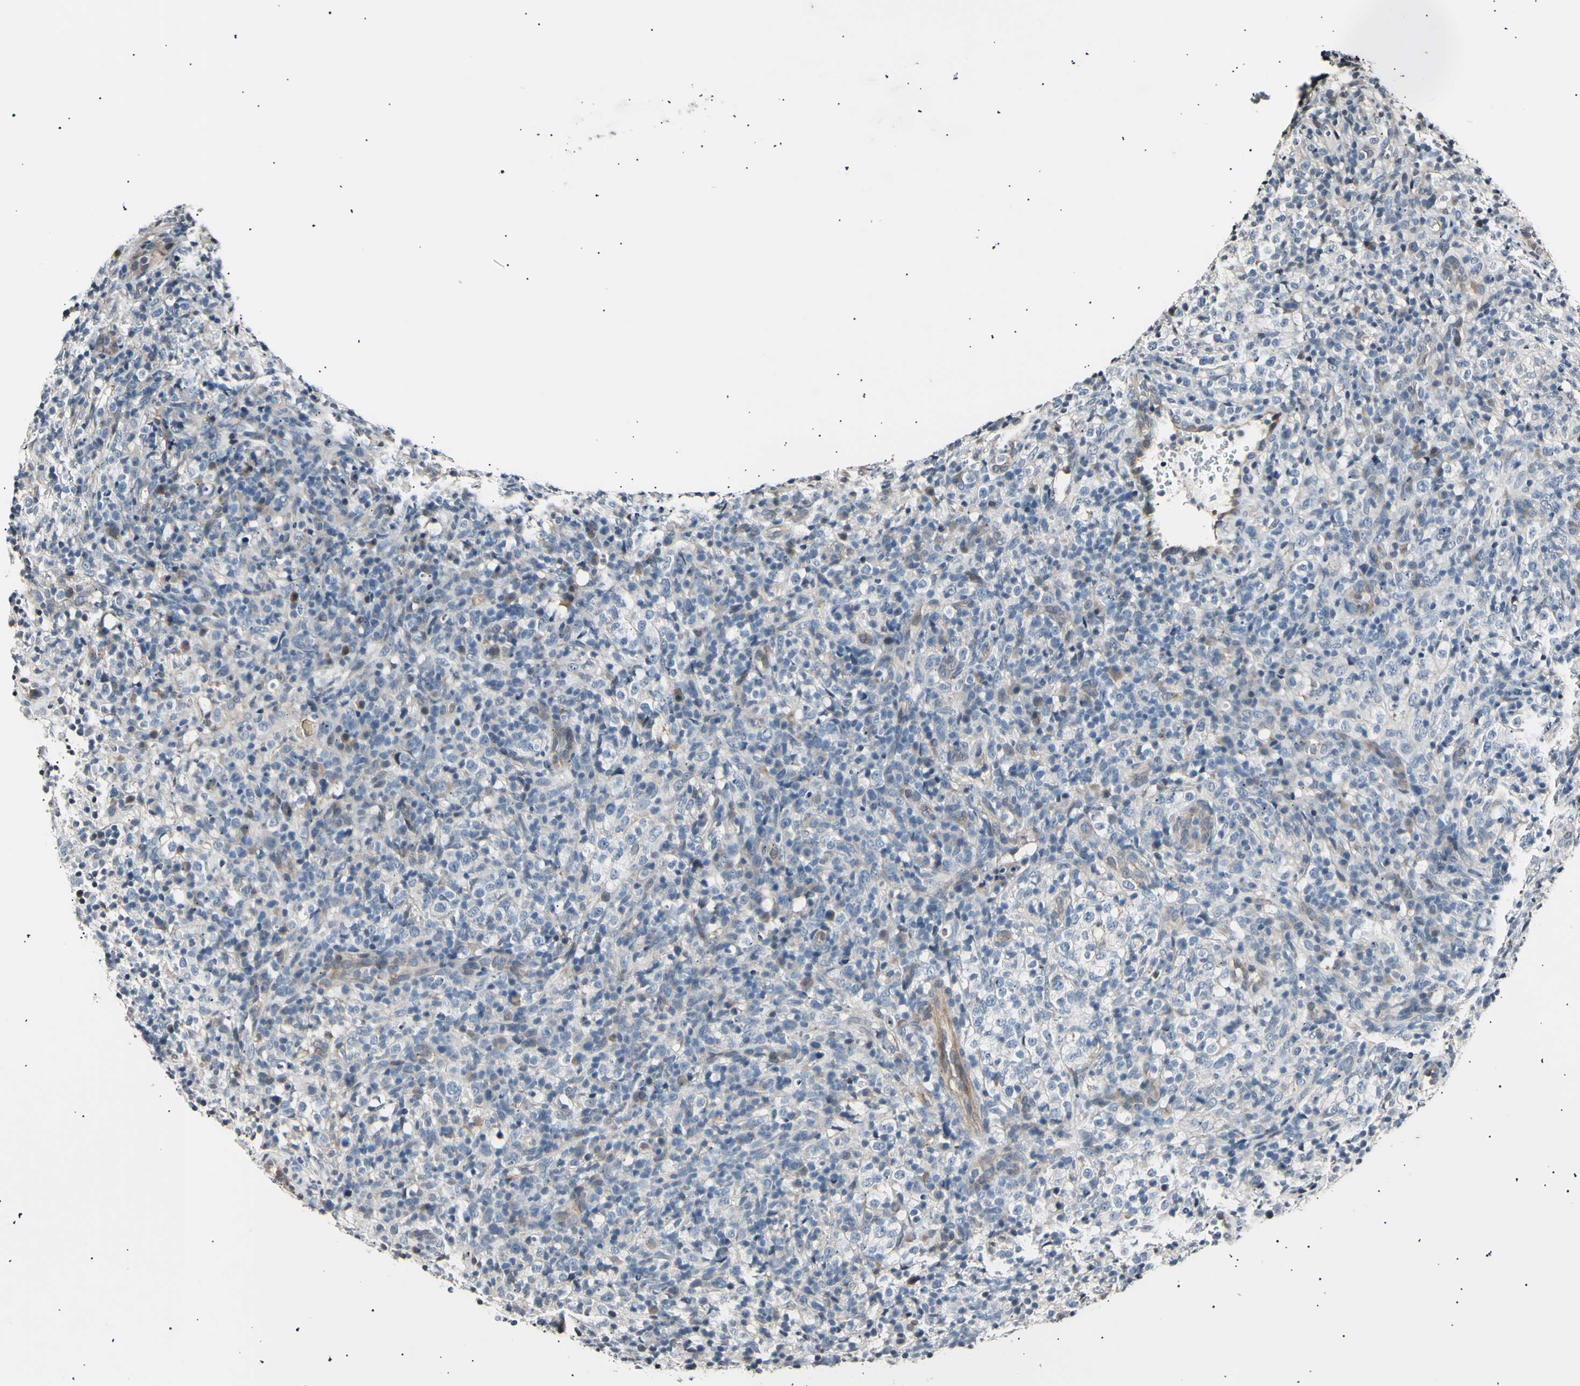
{"staining": {"intensity": "weak", "quantity": "<25%", "location": "cytoplasmic/membranous"}, "tissue": "lymphoma", "cell_type": "Tumor cells", "image_type": "cancer", "snomed": [{"axis": "morphology", "description": "Malignant lymphoma, non-Hodgkin's type, High grade"}, {"axis": "topography", "description": "Lymph node"}], "caption": "This micrograph is of high-grade malignant lymphoma, non-Hodgkin's type stained with immunohistochemistry (IHC) to label a protein in brown with the nuclei are counter-stained blue. There is no expression in tumor cells.", "gene": "AK1", "patient": {"sex": "female", "age": 76}}